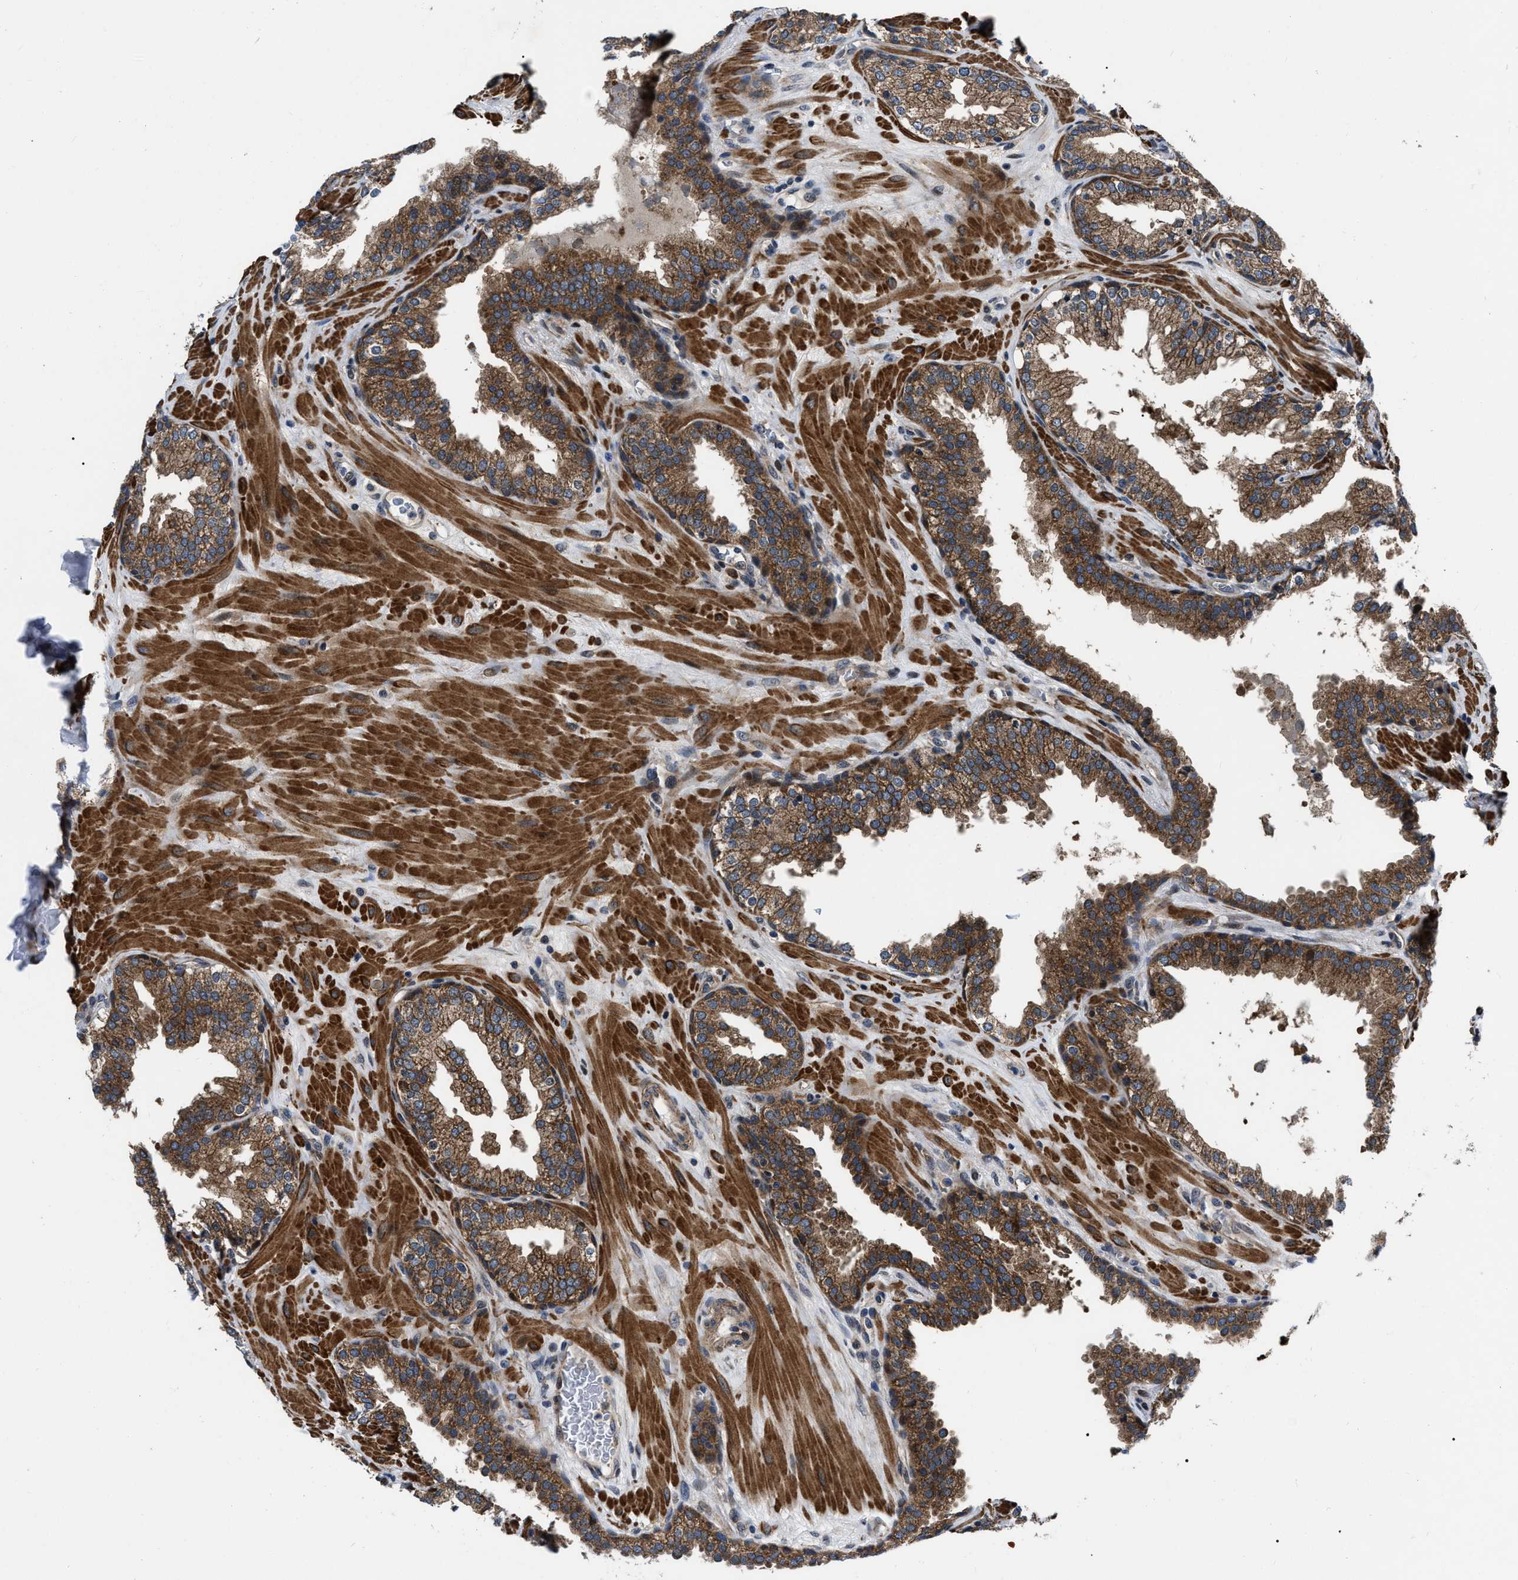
{"staining": {"intensity": "strong", "quantity": ">75%", "location": "cytoplasmic/membranous"}, "tissue": "prostate", "cell_type": "Glandular cells", "image_type": "normal", "snomed": [{"axis": "morphology", "description": "Normal tissue, NOS"}, {"axis": "topography", "description": "Prostate"}], "caption": "Protein staining of unremarkable prostate demonstrates strong cytoplasmic/membranous expression in about >75% of glandular cells. Immunohistochemistry (ihc) stains the protein in brown and the nuclei are stained blue.", "gene": "PPWD1", "patient": {"sex": "male", "age": 51}}